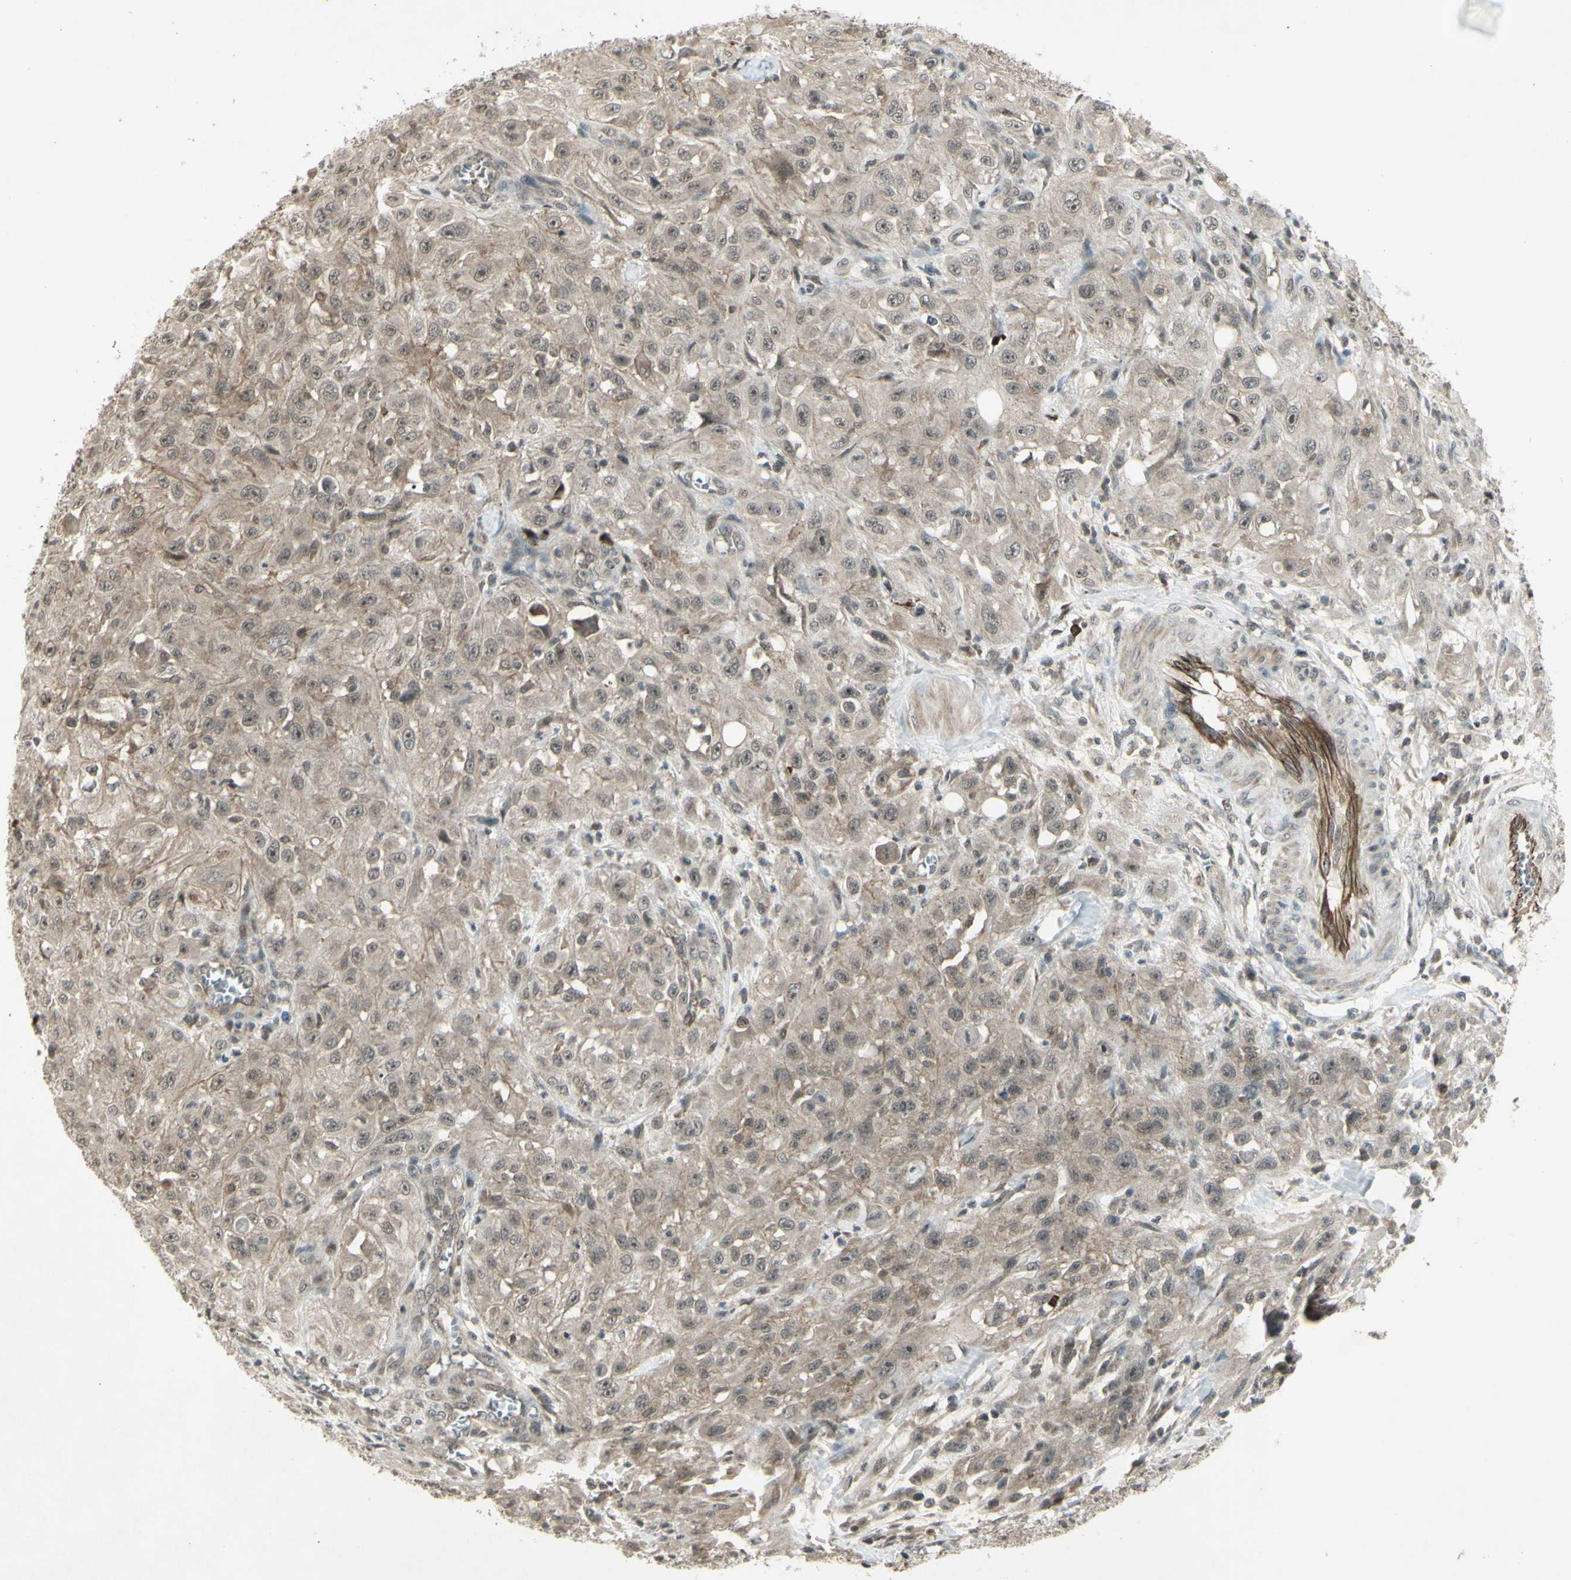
{"staining": {"intensity": "weak", "quantity": ">75%", "location": "cytoplasmic/membranous"}, "tissue": "skin cancer", "cell_type": "Tumor cells", "image_type": "cancer", "snomed": [{"axis": "morphology", "description": "Squamous cell carcinoma, NOS"}, {"axis": "morphology", "description": "Squamous cell carcinoma, metastatic, NOS"}, {"axis": "topography", "description": "Skin"}, {"axis": "topography", "description": "Lymph node"}], "caption": "Protein expression analysis of skin metastatic squamous cell carcinoma demonstrates weak cytoplasmic/membranous staining in approximately >75% of tumor cells.", "gene": "BLNK", "patient": {"sex": "male", "age": 75}}